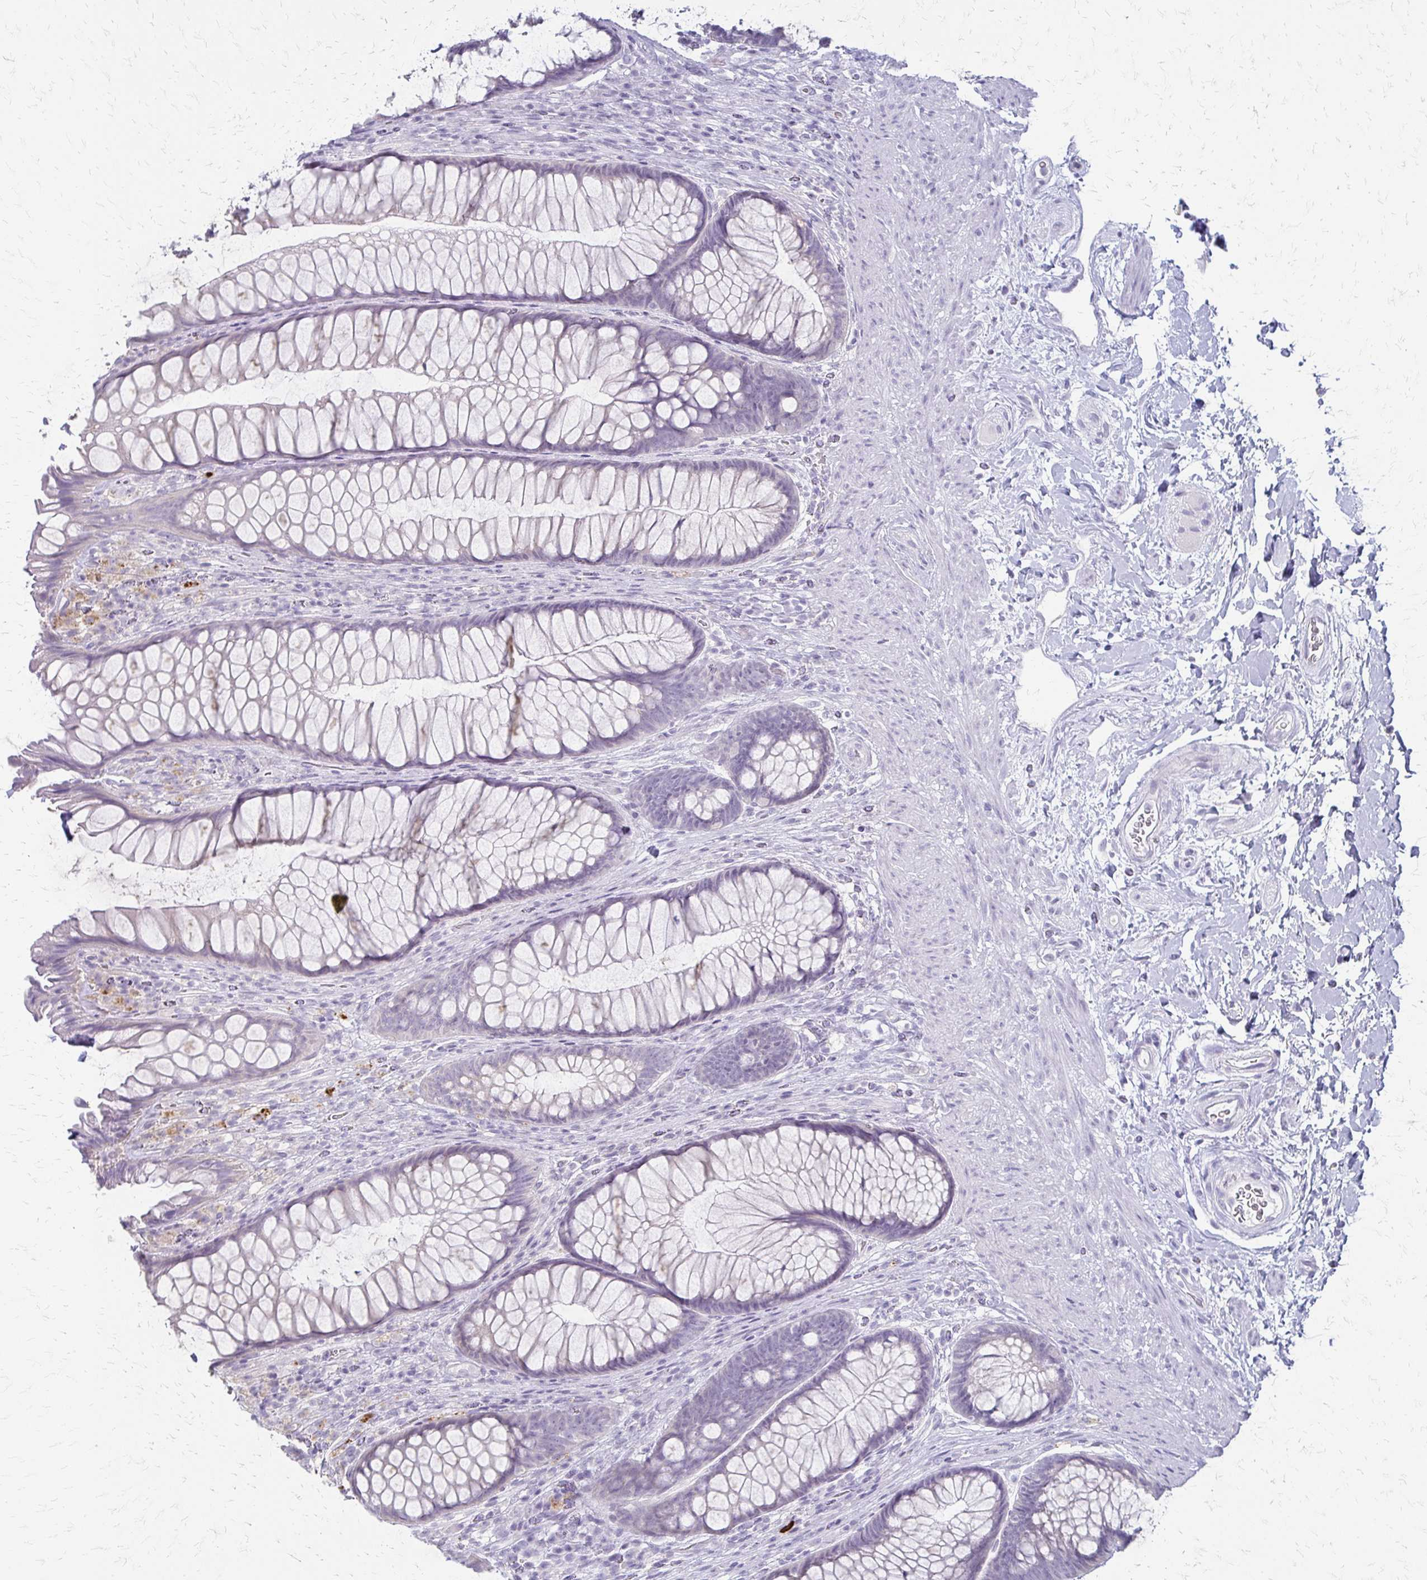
{"staining": {"intensity": "negative", "quantity": "none", "location": "none"}, "tissue": "rectum", "cell_type": "Glandular cells", "image_type": "normal", "snomed": [{"axis": "morphology", "description": "Normal tissue, NOS"}, {"axis": "topography", "description": "Rectum"}], "caption": "DAB (3,3'-diaminobenzidine) immunohistochemical staining of unremarkable rectum reveals no significant staining in glandular cells. The staining was performed using DAB to visualize the protein expression in brown, while the nuclei were stained in blue with hematoxylin (Magnification: 20x).", "gene": "ACP5", "patient": {"sex": "male", "age": 53}}